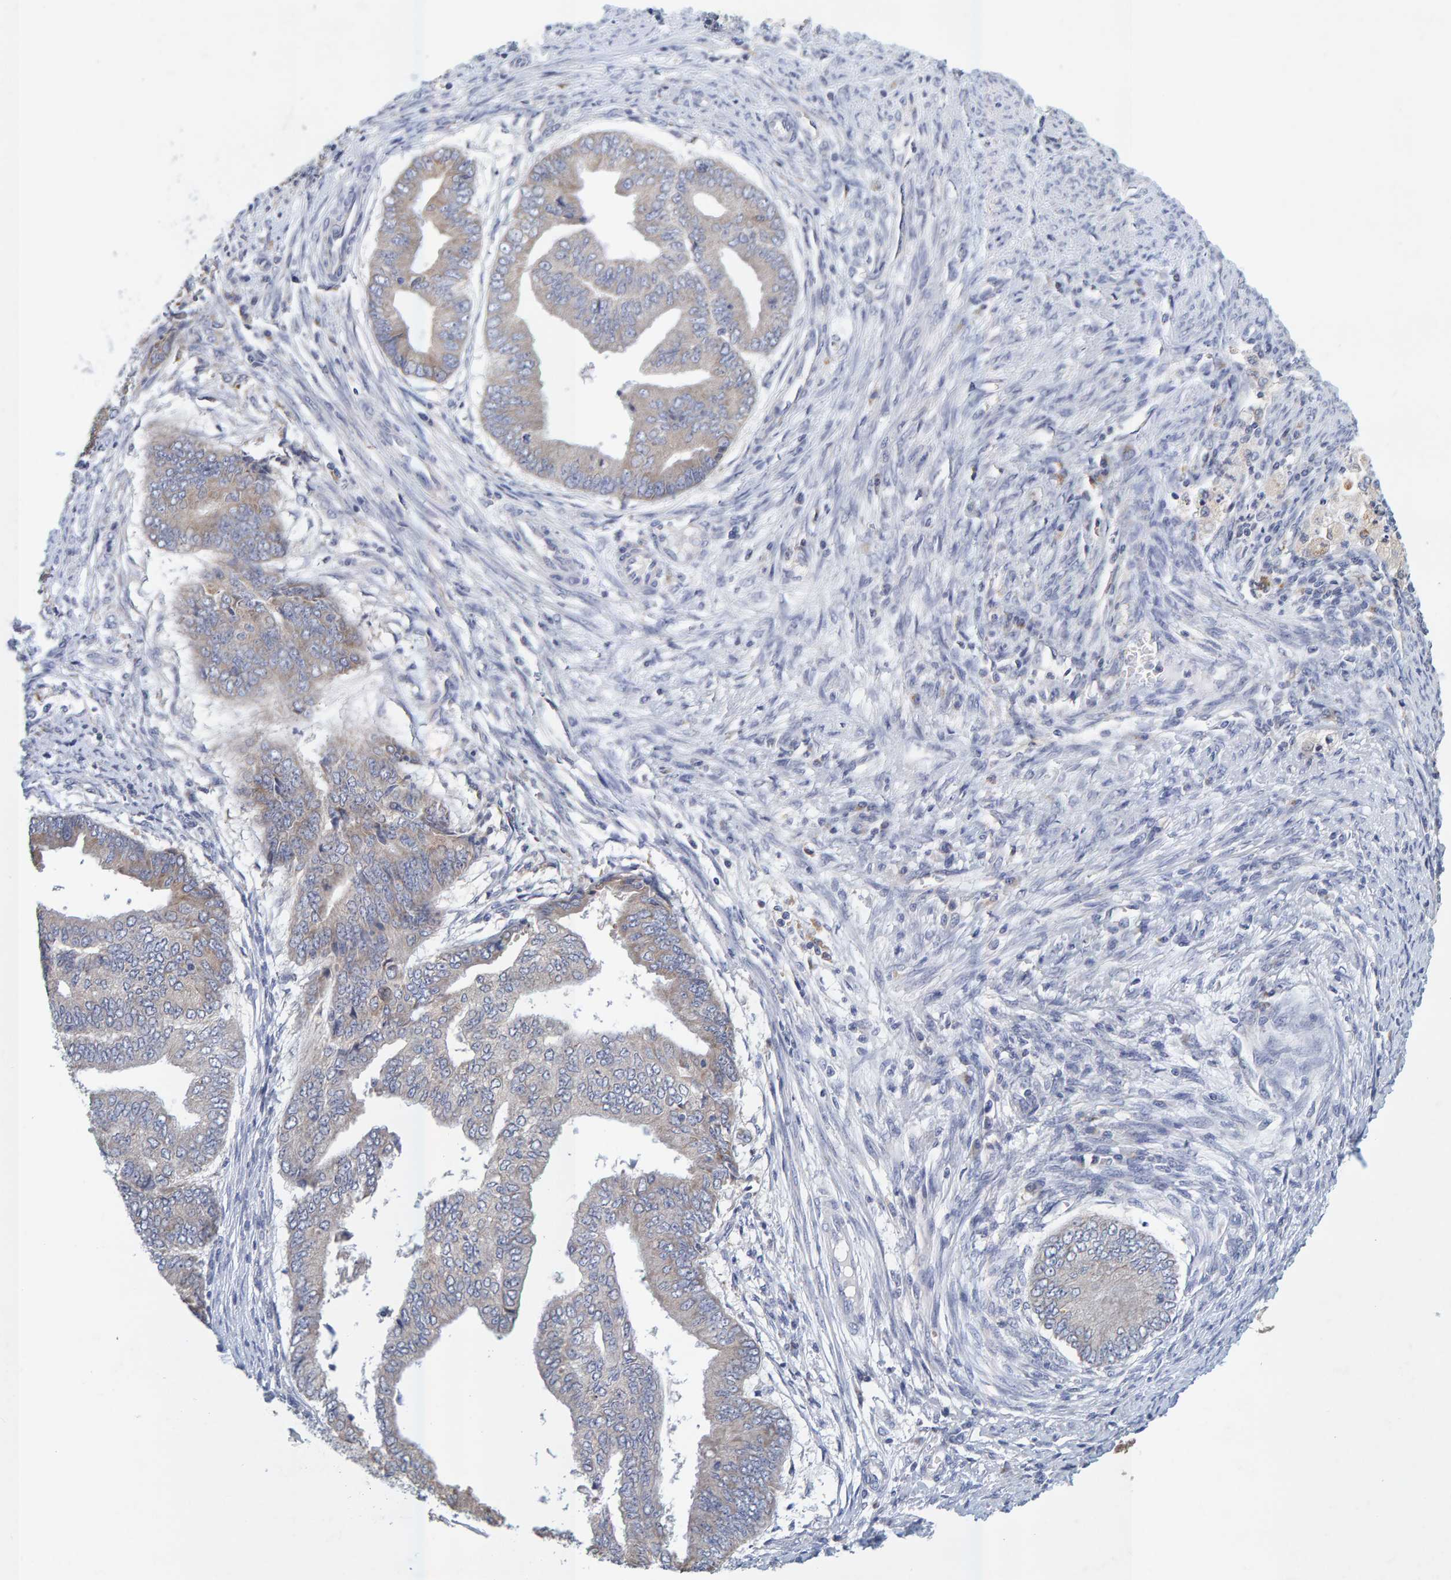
{"staining": {"intensity": "weak", "quantity": "<25%", "location": "cytoplasmic/membranous"}, "tissue": "endometrial cancer", "cell_type": "Tumor cells", "image_type": "cancer", "snomed": [{"axis": "morphology", "description": "Polyp, NOS"}, {"axis": "morphology", "description": "Adenocarcinoma, NOS"}, {"axis": "morphology", "description": "Adenoma, NOS"}, {"axis": "topography", "description": "Endometrium"}], "caption": "Protein analysis of endometrial cancer (polyp) demonstrates no significant staining in tumor cells. (DAB (3,3'-diaminobenzidine) immunohistochemistry (IHC), high magnification).", "gene": "SGPL1", "patient": {"sex": "female", "age": 79}}